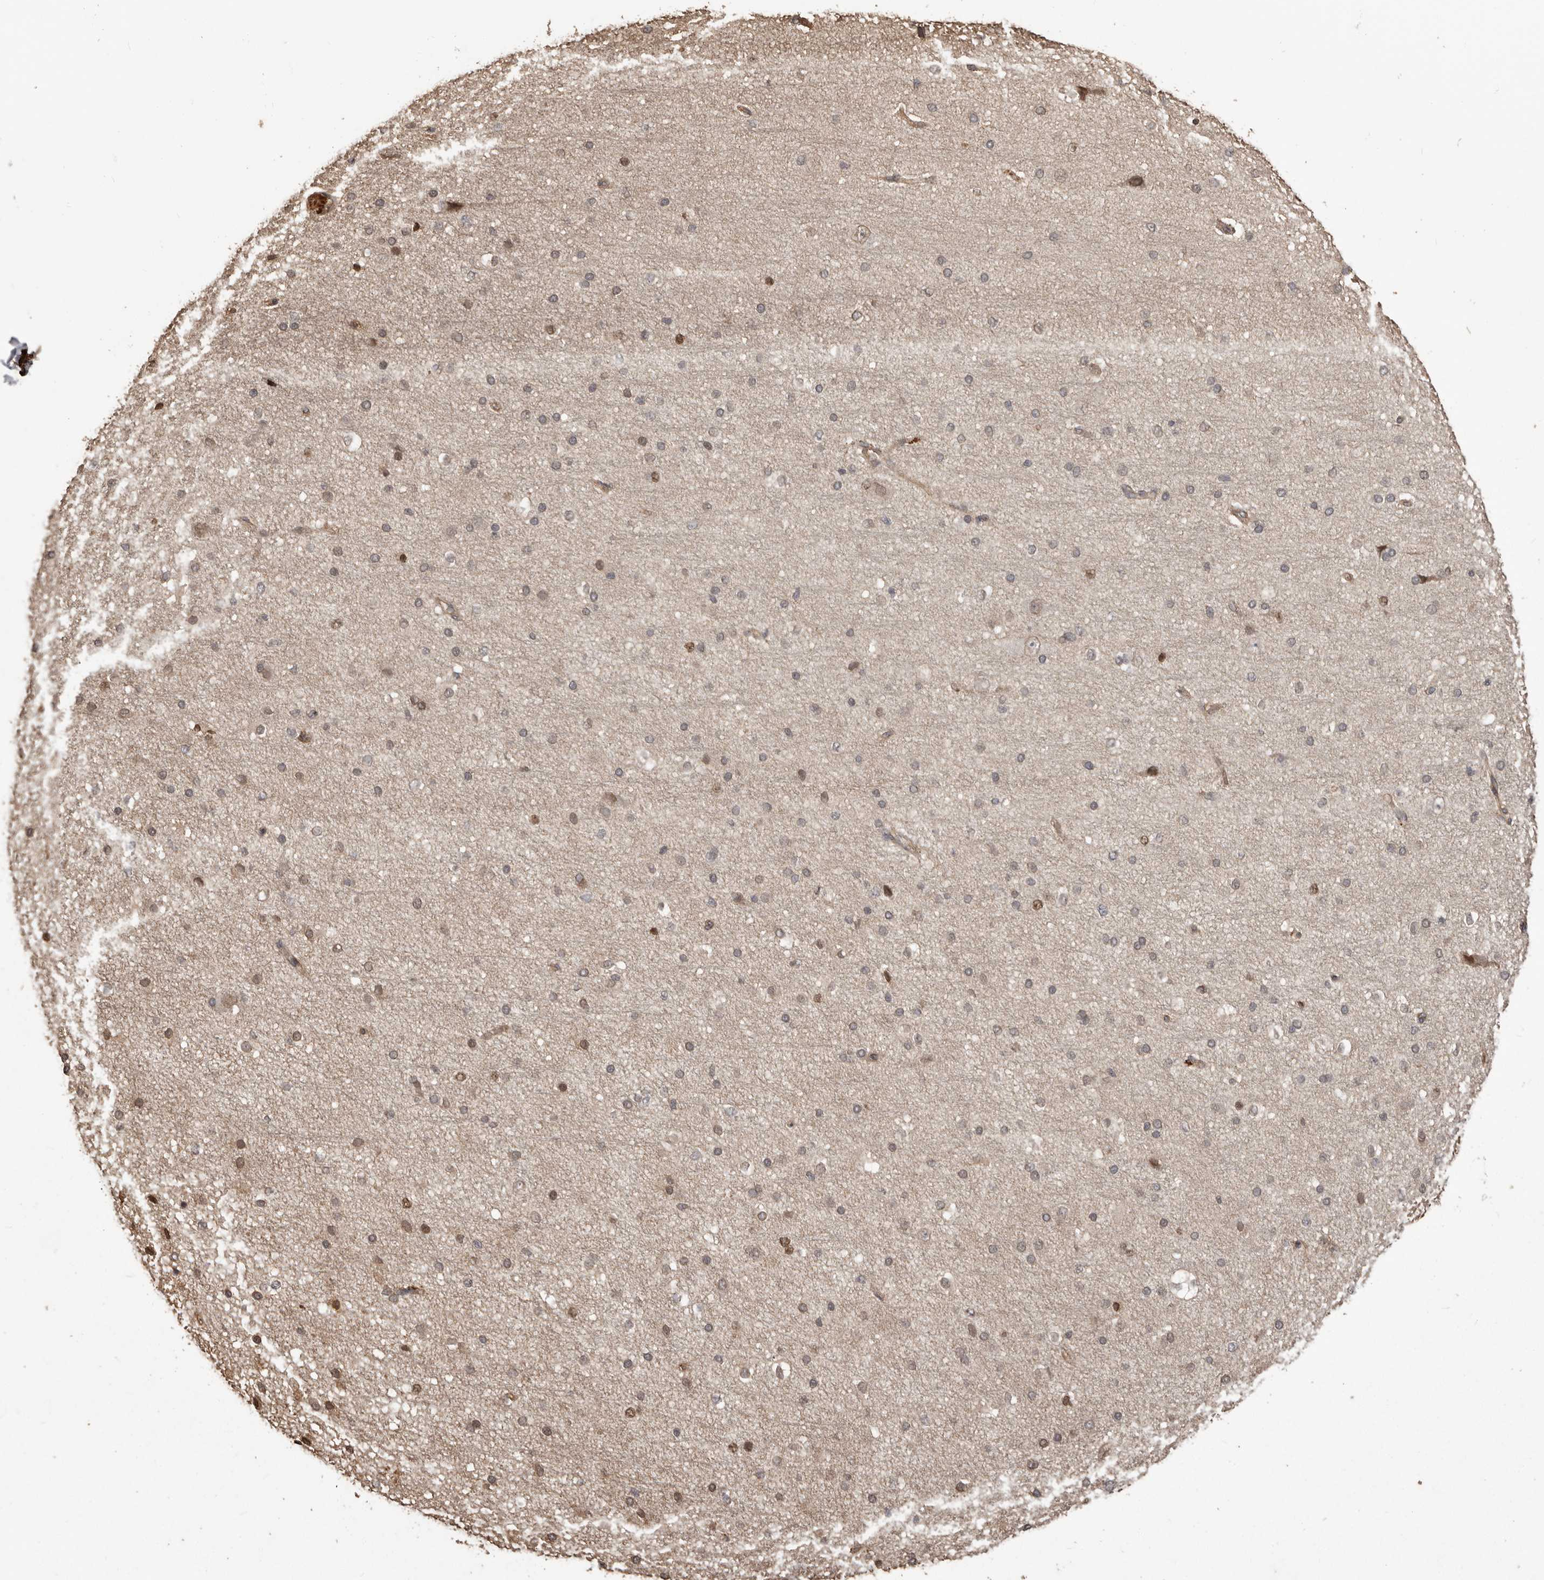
{"staining": {"intensity": "weak", "quantity": ">75%", "location": "cytoplasmic/membranous,nuclear"}, "tissue": "cerebral cortex", "cell_type": "Endothelial cells", "image_type": "normal", "snomed": [{"axis": "morphology", "description": "Normal tissue, NOS"}, {"axis": "morphology", "description": "Developmental malformation"}, {"axis": "topography", "description": "Cerebral cortex"}], "caption": "Unremarkable cerebral cortex shows weak cytoplasmic/membranous,nuclear staining in about >75% of endothelial cells, visualized by immunohistochemistry. (brown staining indicates protein expression, while blue staining denotes nuclei).", "gene": "NUP43", "patient": {"sex": "female", "age": 30}}